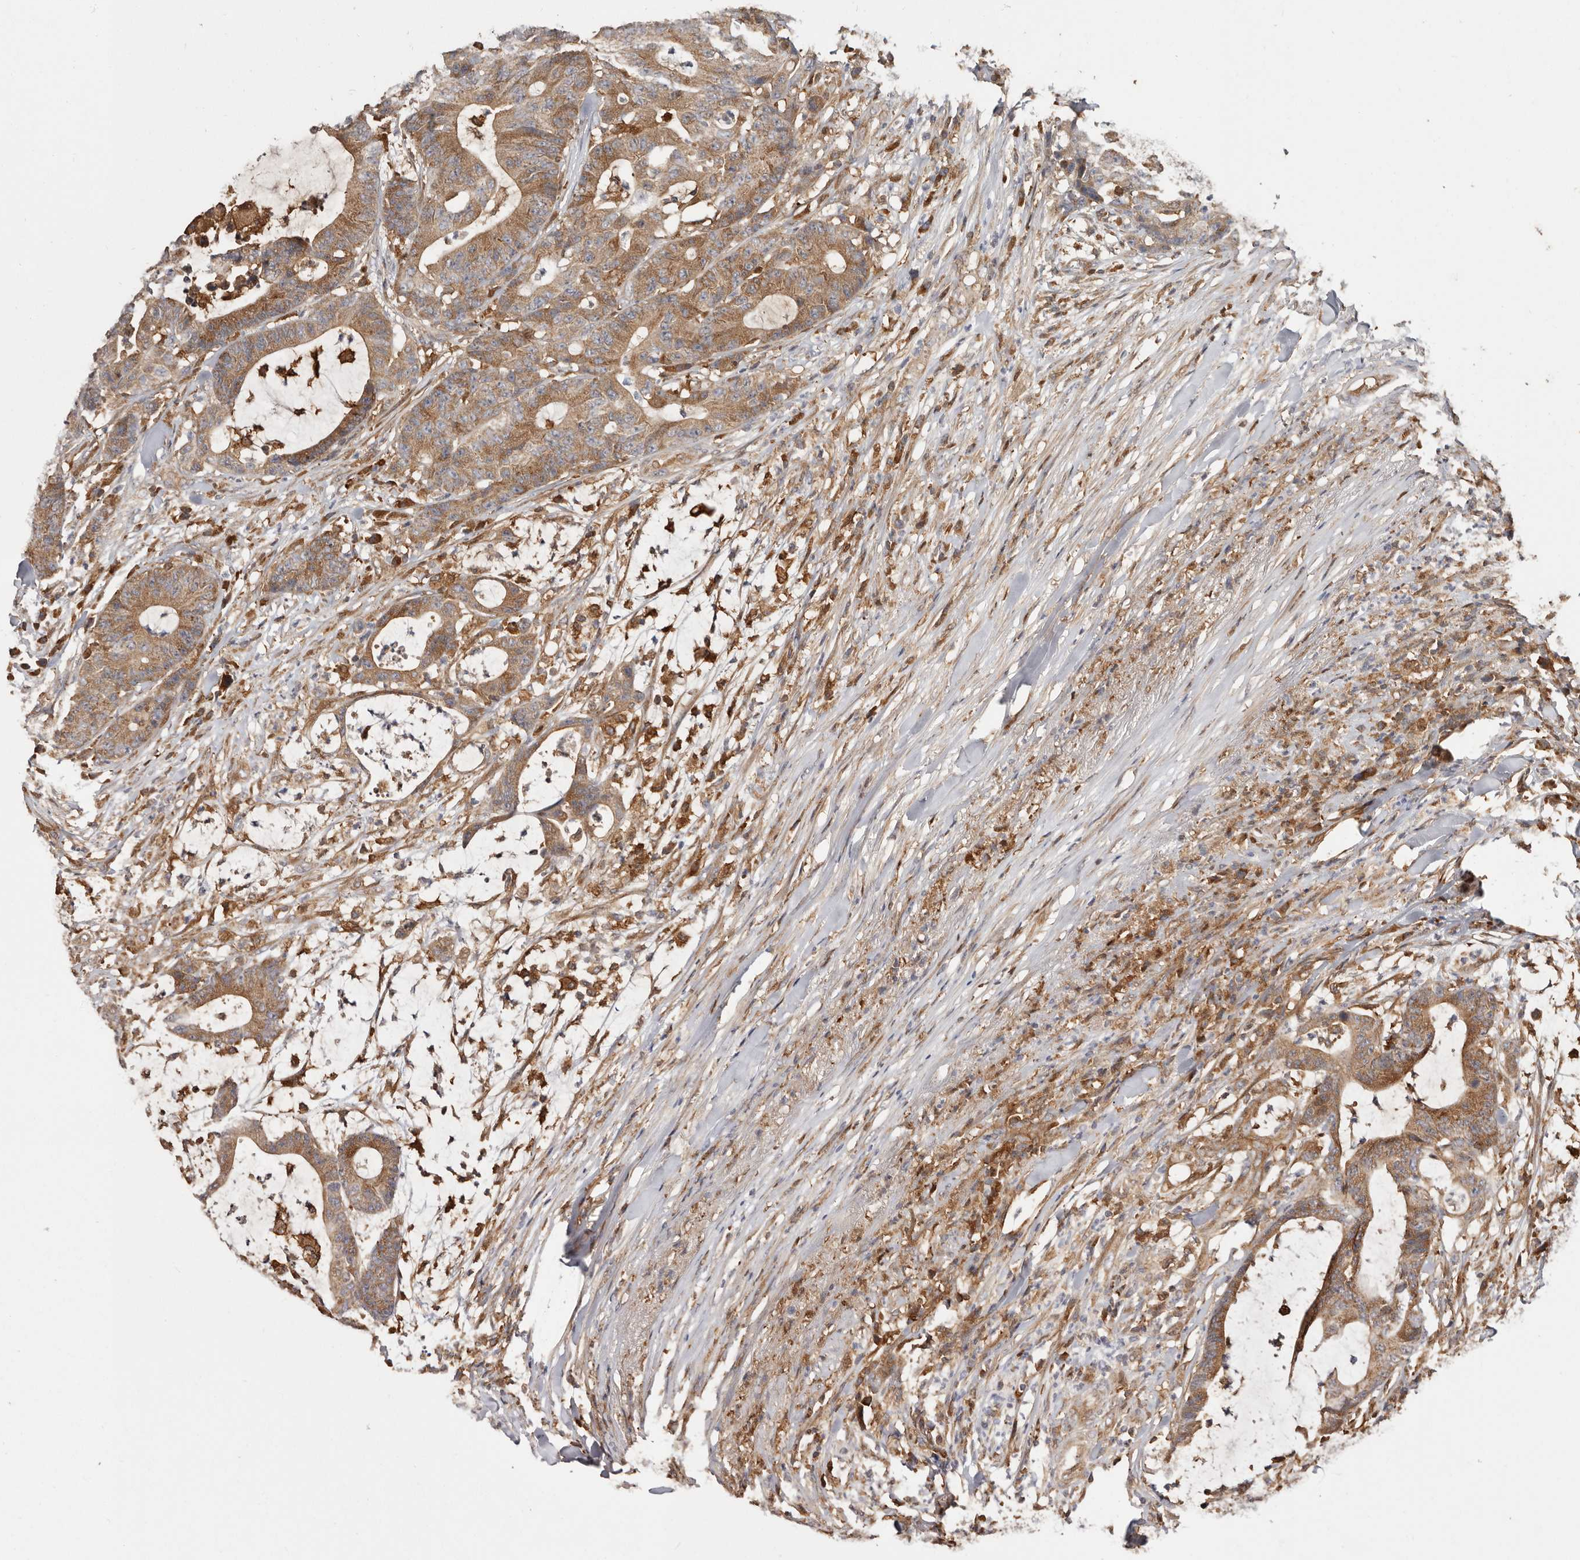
{"staining": {"intensity": "moderate", "quantity": ">75%", "location": "cytoplasmic/membranous"}, "tissue": "colorectal cancer", "cell_type": "Tumor cells", "image_type": "cancer", "snomed": [{"axis": "morphology", "description": "Adenocarcinoma, NOS"}, {"axis": "topography", "description": "Colon"}], "caption": "Human colorectal cancer (adenocarcinoma) stained with a protein marker shows moderate staining in tumor cells.", "gene": "LAP3", "patient": {"sex": "female", "age": 84}}